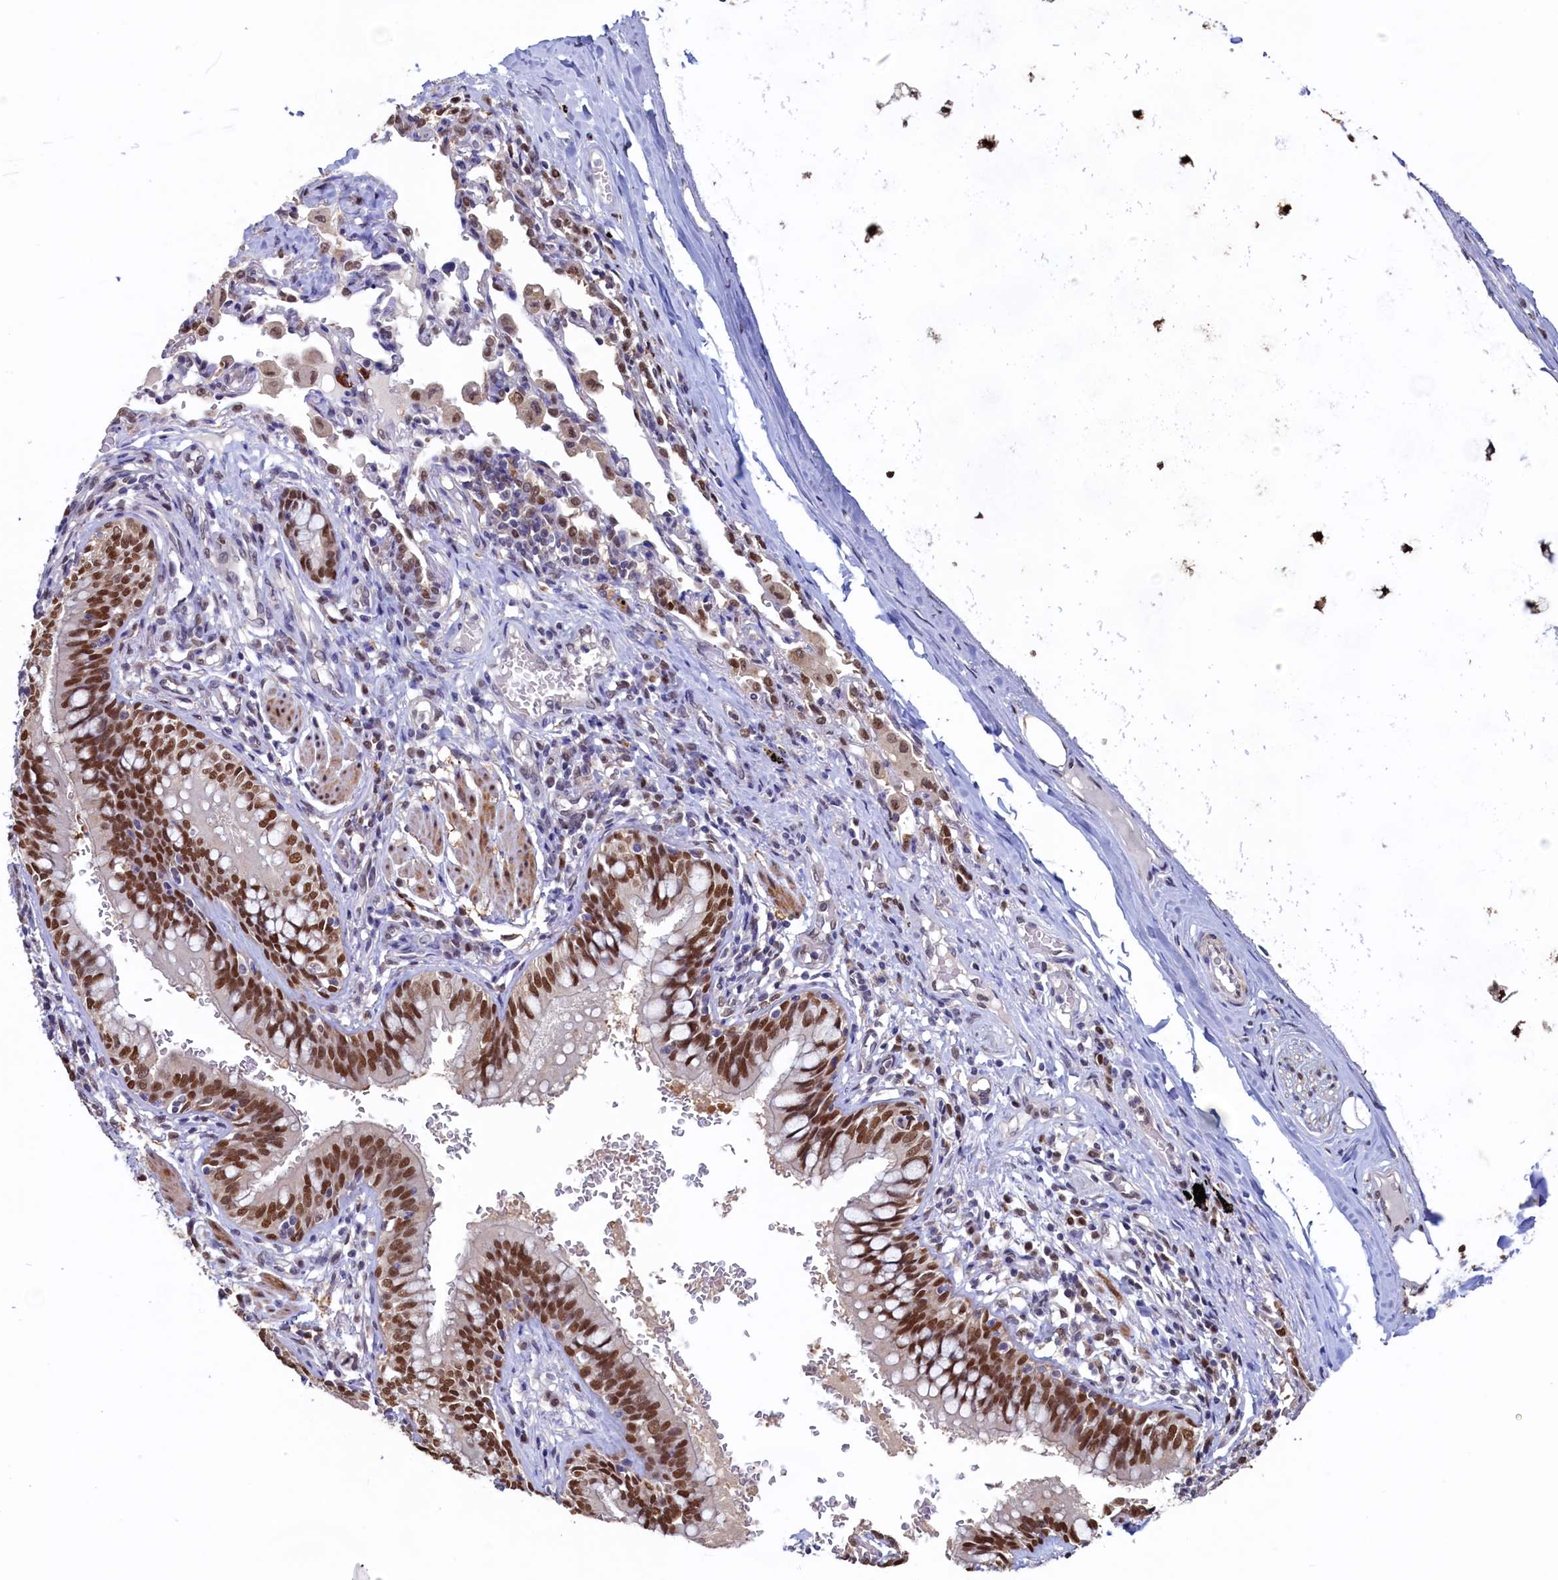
{"staining": {"intensity": "moderate", "quantity": ">75%", "location": "nuclear"}, "tissue": "bronchus", "cell_type": "Respiratory epithelial cells", "image_type": "normal", "snomed": [{"axis": "morphology", "description": "Normal tissue, NOS"}, {"axis": "topography", "description": "Cartilage tissue"}, {"axis": "topography", "description": "Bronchus"}], "caption": "Brown immunohistochemical staining in unremarkable bronchus displays moderate nuclear positivity in about >75% of respiratory epithelial cells.", "gene": "AHCY", "patient": {"sex": "female", "age": 36}}